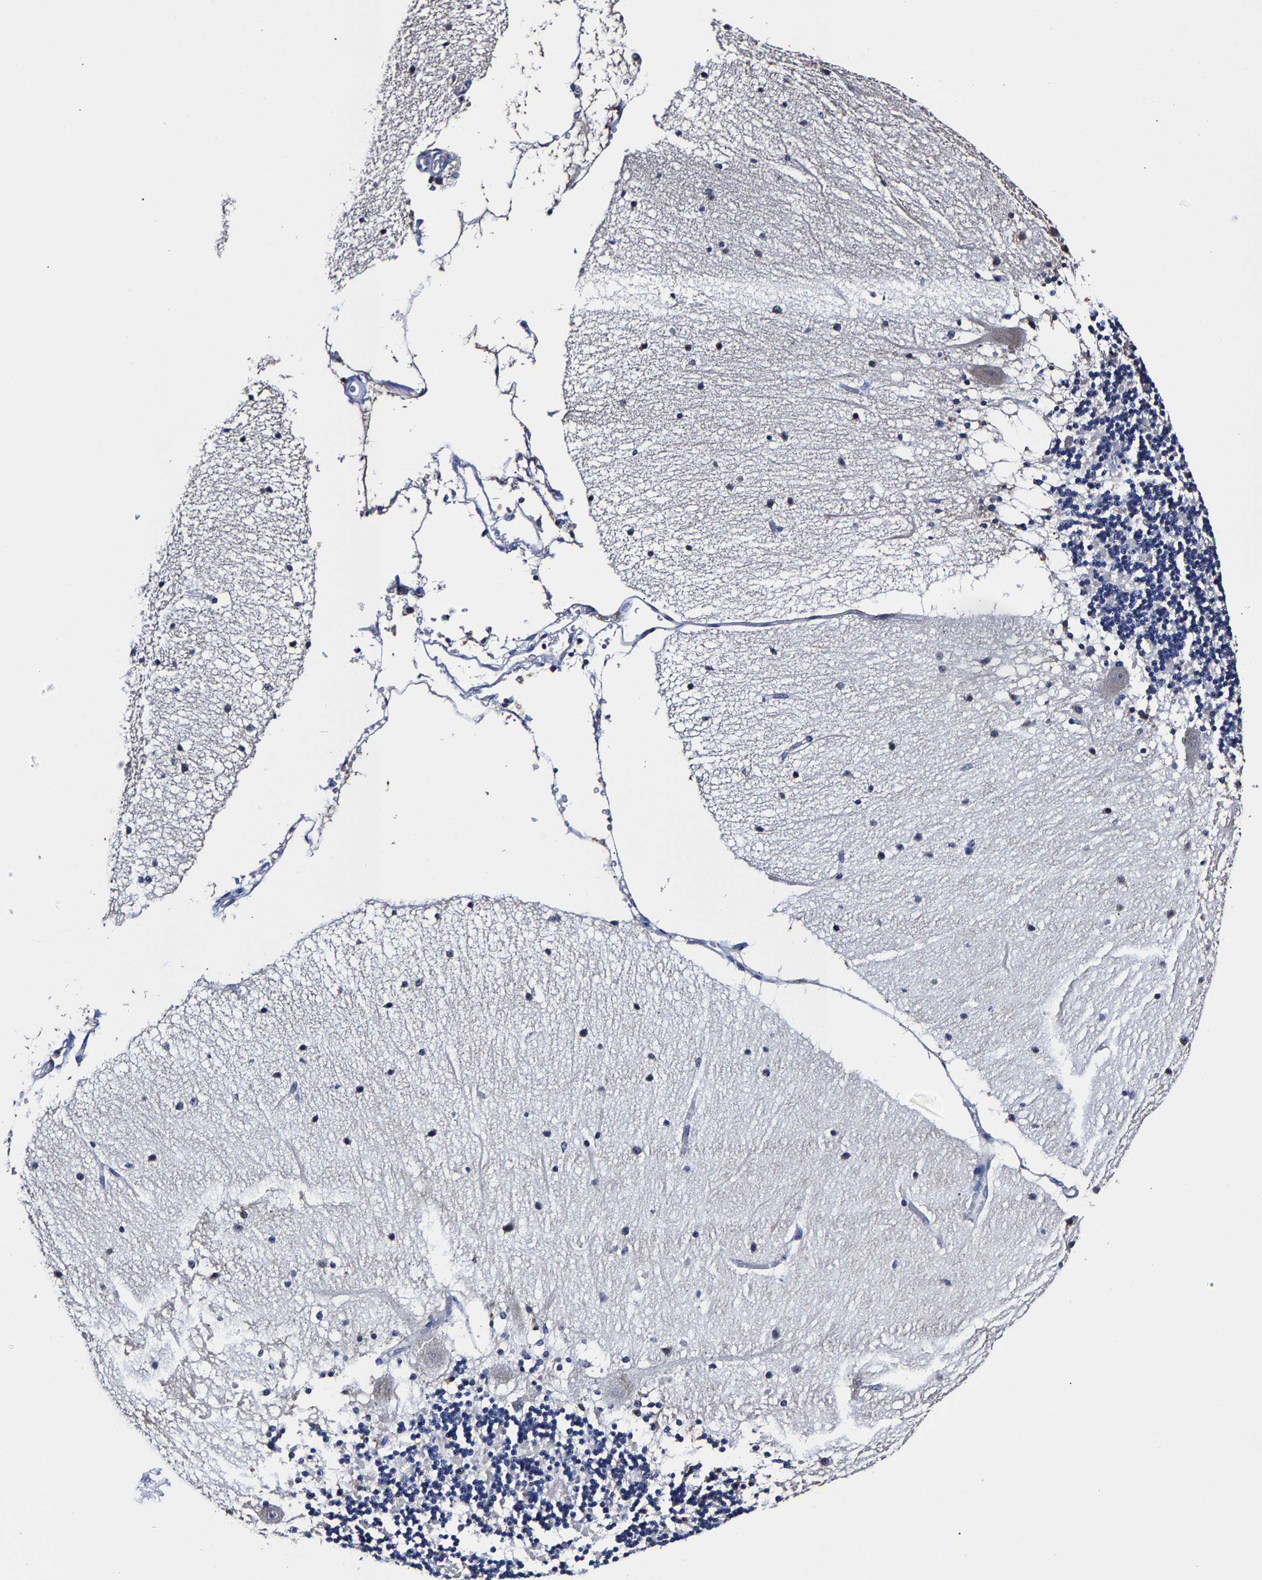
{"staining": {"intensity": "negative", "quantity": "none", "location": "none"}, "tissue": "cerebellum", "cell_type": "Cells in granular layer", "image_type": "normal", "snomed": [{"axis": "morphology", "description": "Normal tissue, NOS"}, {"axis": "topography", "description": "Cerebellum"}], "caption": "DAB immunohistochemical staining of benign human cerebellum exhibits no significant staining in cells in granular layer. The staining was performed using DAB (3,3'-diaminobenzidine) to visualize the protein expression in brown, while the nuclei were stained in blue with hematoxylin (Magnification: 20x).", "gene": "AKAP4", "patient": {"sex": "female", "age": 54}}